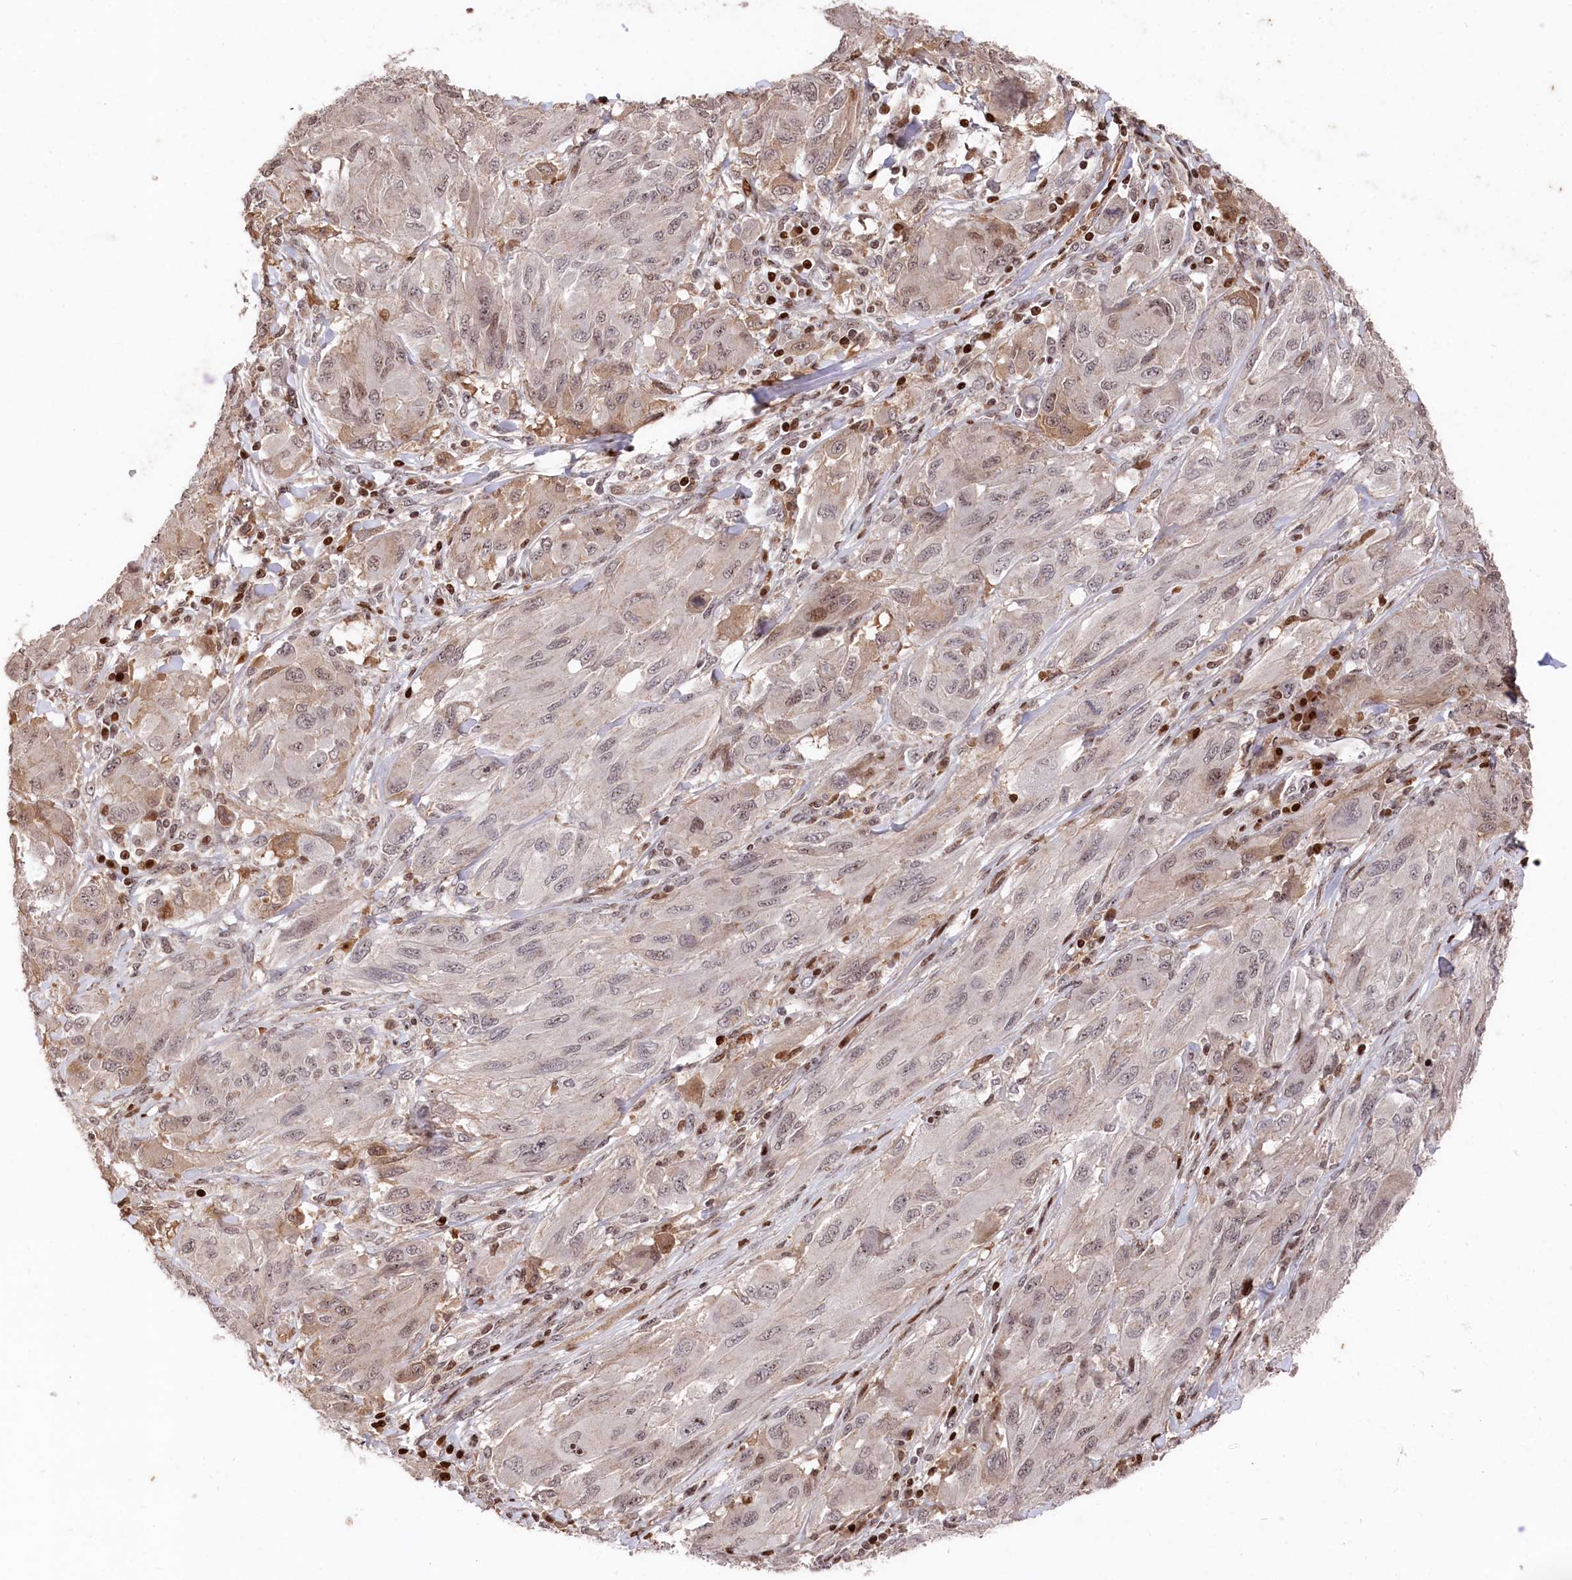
{"staining": {"intensity": "weak", "quantity": "<25%", "location": "cytoplasmic/membranous,nuclear"}, "tissue": "melanoma", "cell_type": "Tumor cells", "image_type": "cancer", "snomed": [{"axis": "morphology", "description": "Malignant melanoma, NOS"}, {"axis": "topography", "description": "Skin"}], "caption": "Malignant melanoma was stained to show a protein in brown. There is no significant positivity in tumor cells.", "gene": "MCF2L2", "patient": {"sex": "female", "age": 91}}